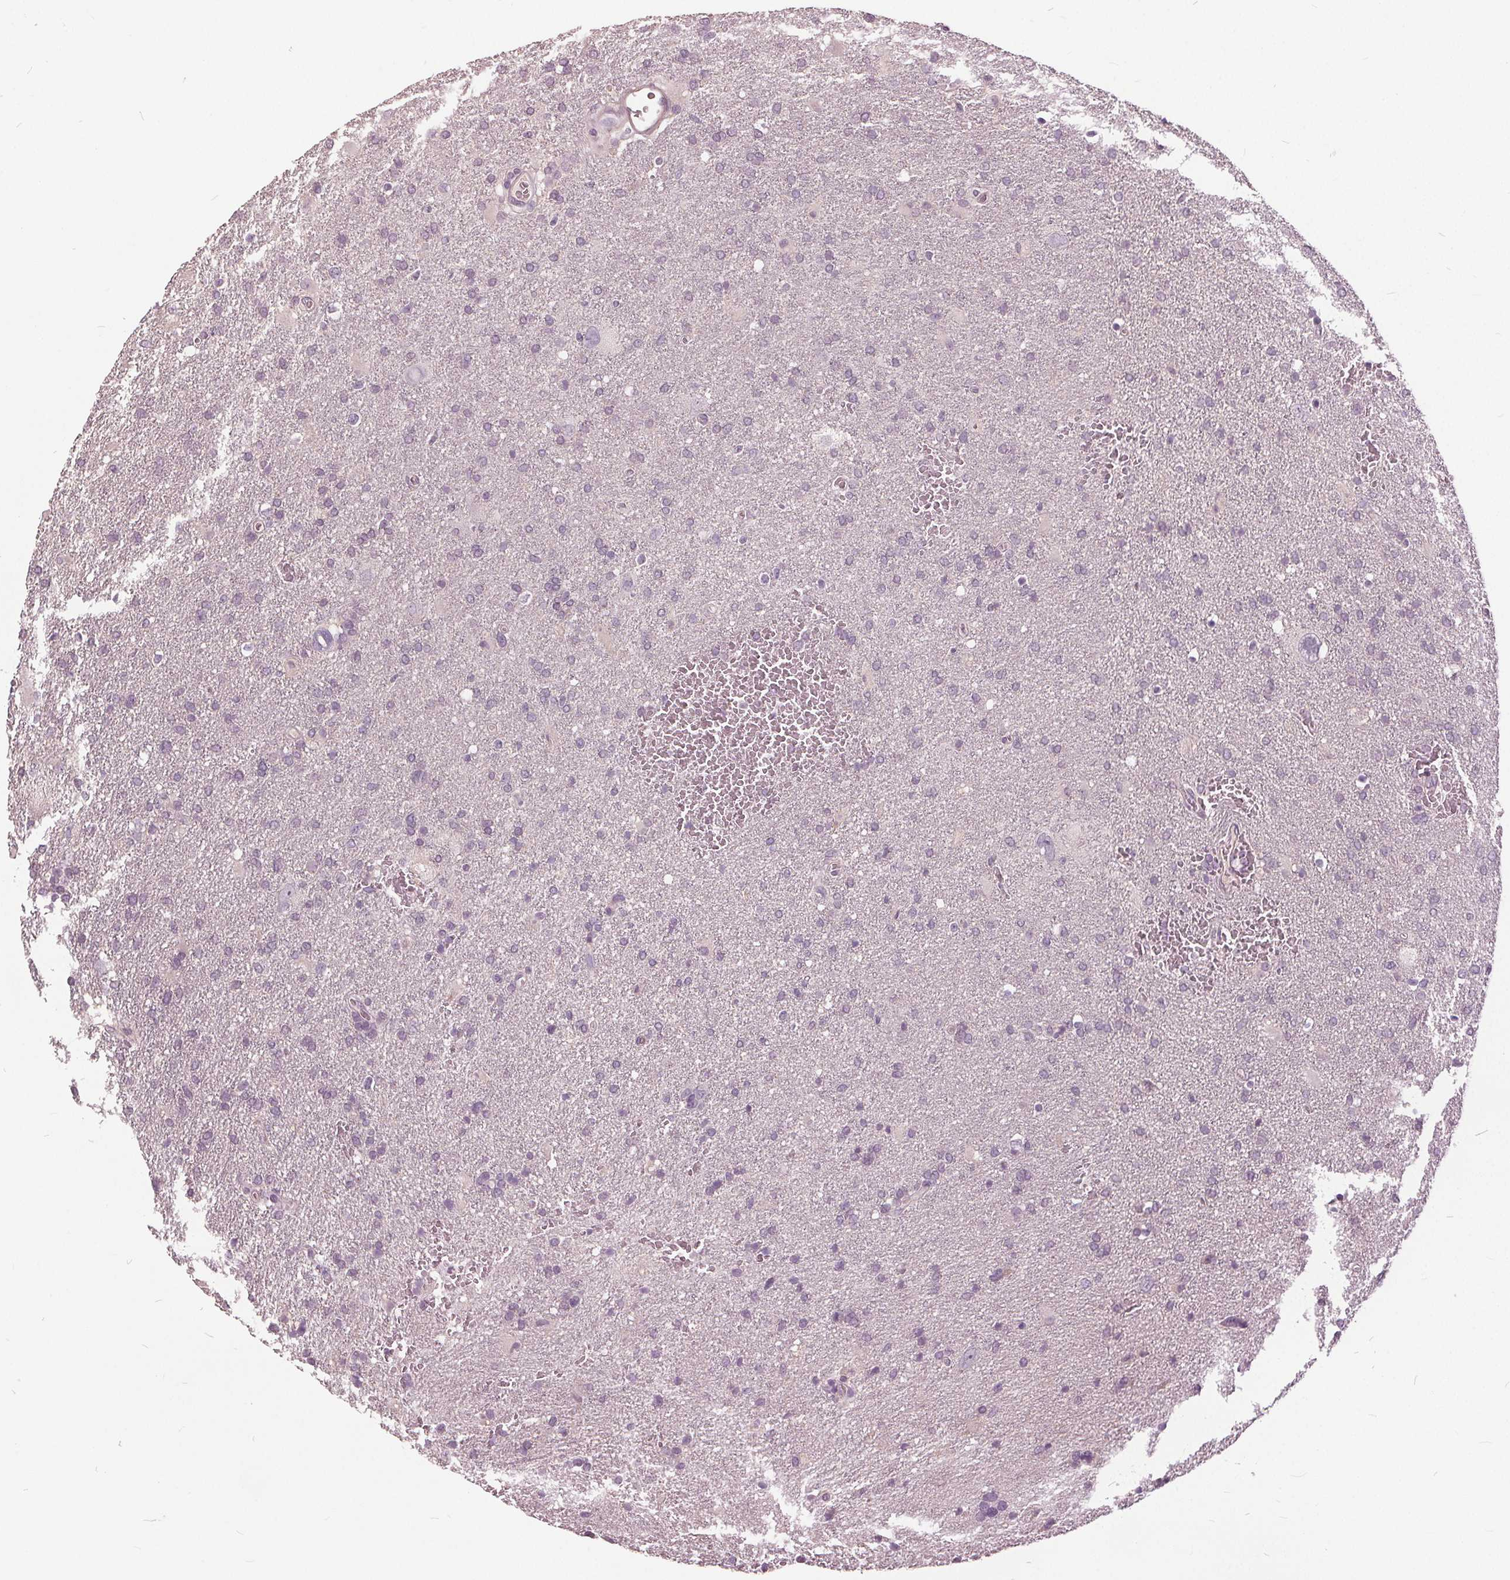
{"staining": {"intensity": "negative", "quantity": "none", "location": "none"}, "tissue": "glioma", "cell_type": "Tumor cells", "image_type": "cancer", "snomed": [{"axis": "morphology", "description": "Glioma, malignant, Low grade"}, {"axis": "topography", "description": "Brain"}], "caption": "This is an IHC micrograph of human glioma. There is no expression in tumor cells.", "gene": "KLK13", "patient": {"sex": "male", "age": 66}}